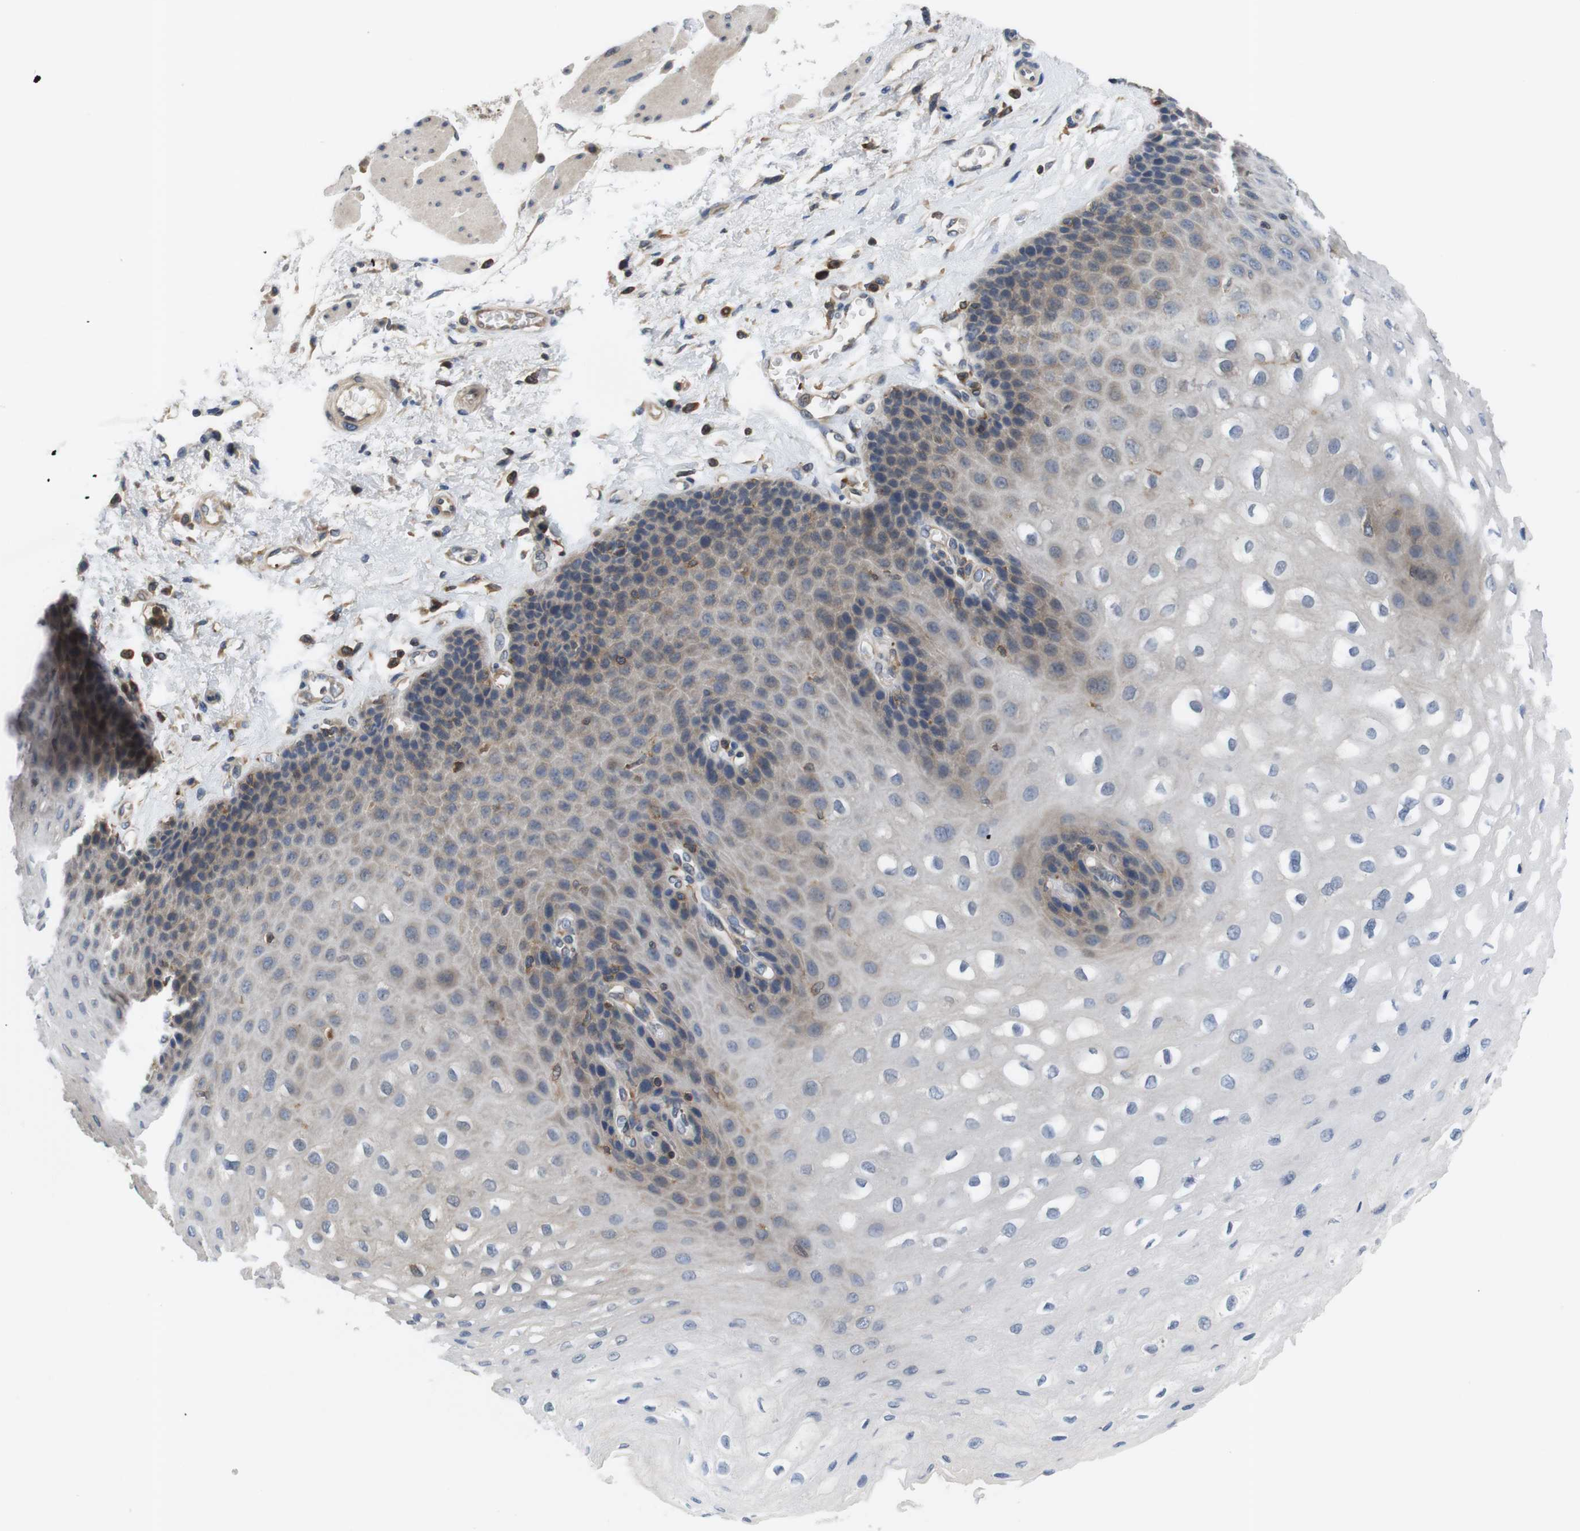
{"staining": {"intensity": "weak", "quantity": ">75%", "location": "cytoplasmic/membranous"}, "tissue": "esophagus", "cell_type": "Squamous epithelial cells", "image_type": "normal", "snomed": [{"axis": "morphology", "description": "Normal tissue, NOS"}, {"axis": "topography", "description": "Esophagus"}], "caption": "High-magnification brightfield microscopy of benign esophagus stained with DAB (brown) and counterstained with hematoxylin (blue). squamous epithelial cells exhibit weak cytoplasmic/membranous positivity is present in about>75% of cells.", "gene": "HERPUD2", "patient": {"sex": "female", "age": 72}}